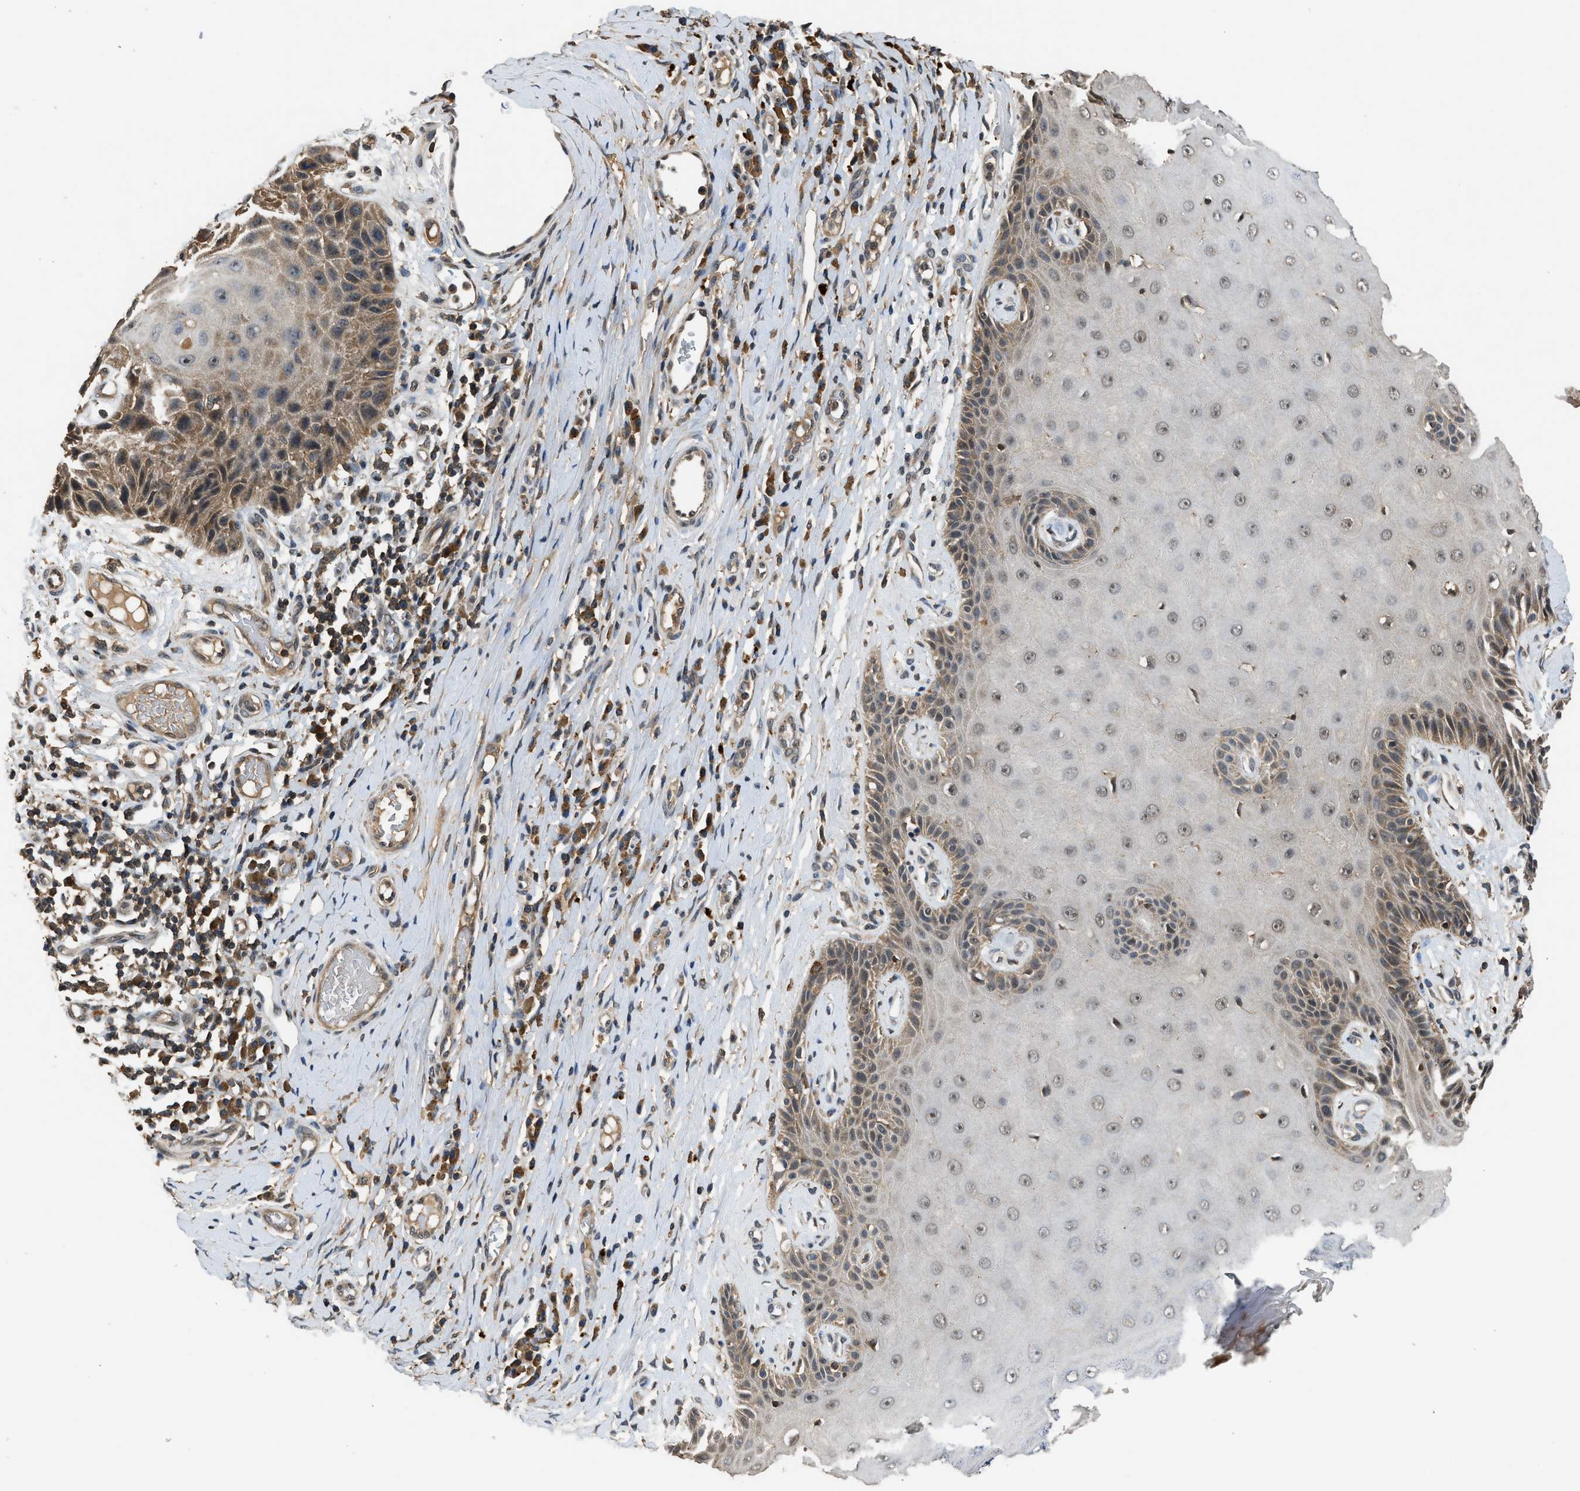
{"staining": {"intensity": "moderate", "quantity": "<25%", "location": "cytoplasmic/membranous"}, "tissue": "skin", "cell_type": "Epidermal cells", "image_type": "normal", "snomed": [{"axis": "morphology", "description": "Normal tissue, NOS"}, {"axis": "topography", "description": "Vulva"}], "caption": "The histopathology image displays staining of benign skin, revealing moderate cytoplasmic/membranous protein positivity (brown color) within epidermal cells.", "gene": "SLC15A4", "patient": {"sex": "female", "age": 73}}